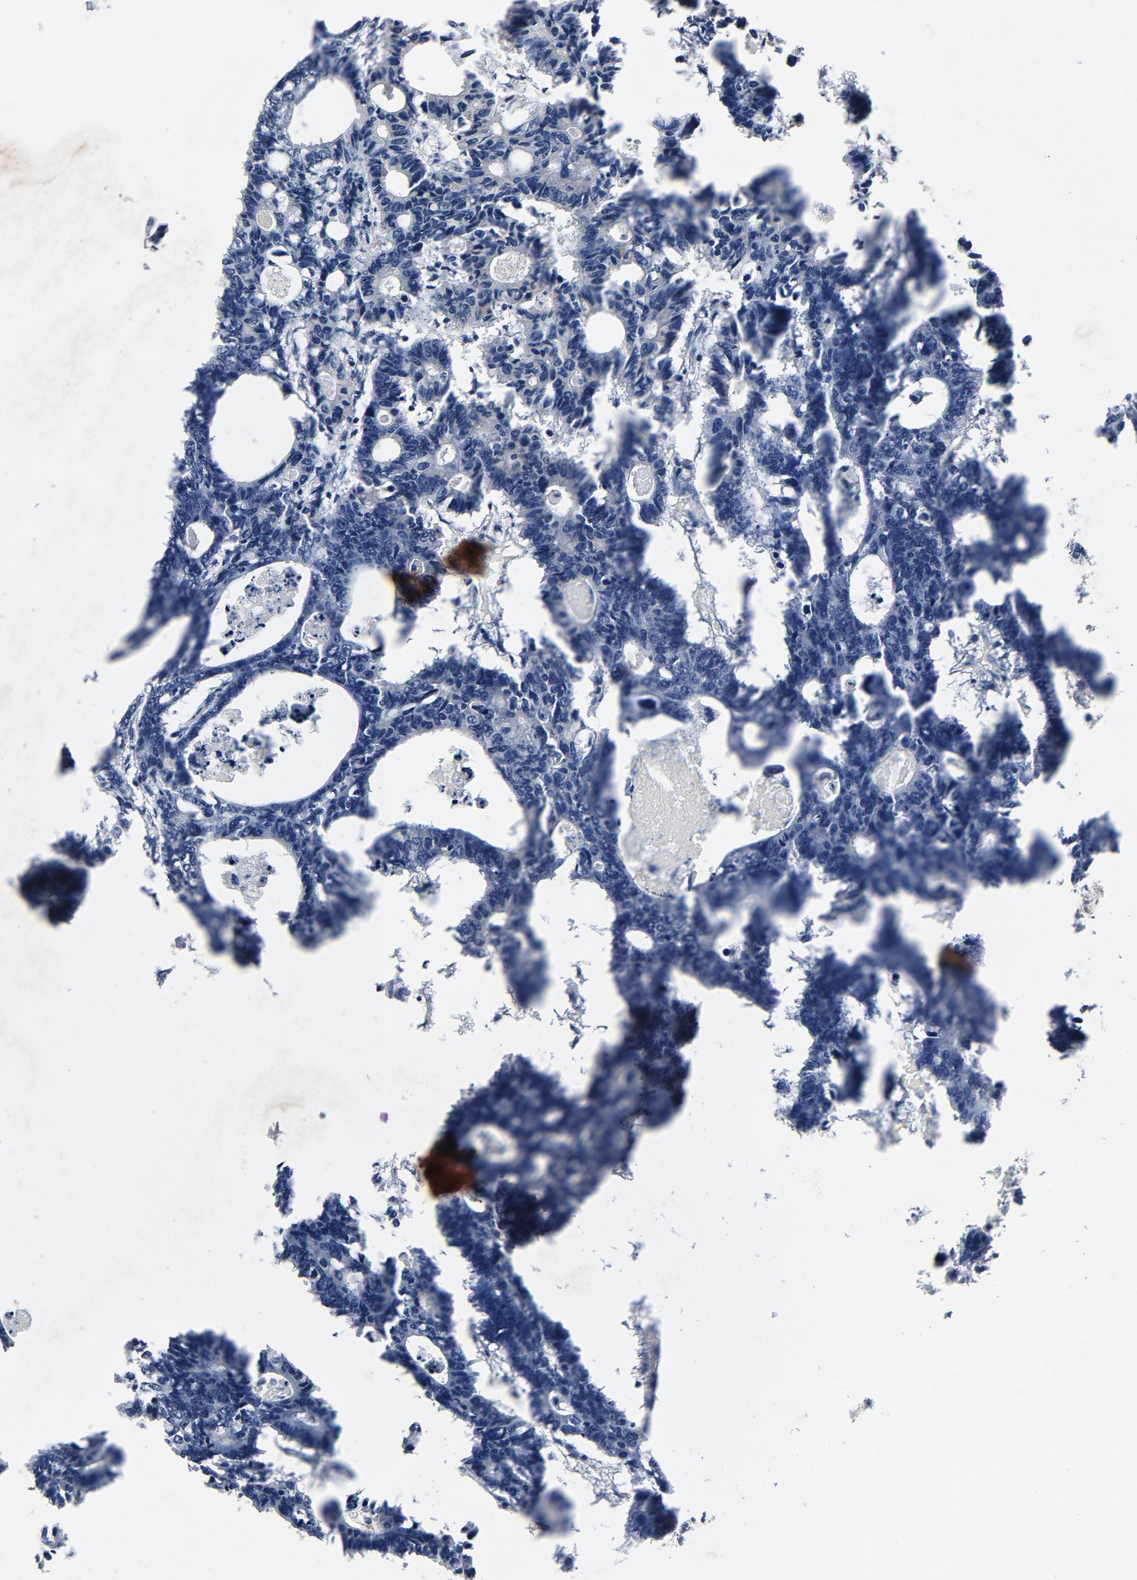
{"staining": {"intensity": "negative", "quantity": "none", "location": "none"}, "tissue": "colorectal cancer", "cell_type": "Tumor cells", "image_type": "cancer", "snomed": [{"axis": "morphology", "description": "Adenocarcinoma, NOS"}, {"axis": "topography", "description": "Colon"}], "caption": "IHC micrograph of neoplastic tissue: colorectal cancer (adenocarcinoma) stained with DAB (3,3'-diaminobenzidine) demonstrates no significant protein staining in tumor cells. Brightfield microscopy of IHC stained with DAB (3,3'-diaminobenzidine) (brown) and hematoxylin (blue), captured at high magnification.", "gene": "TCL1A", "patient": {"sex": "female", "age": 55}}